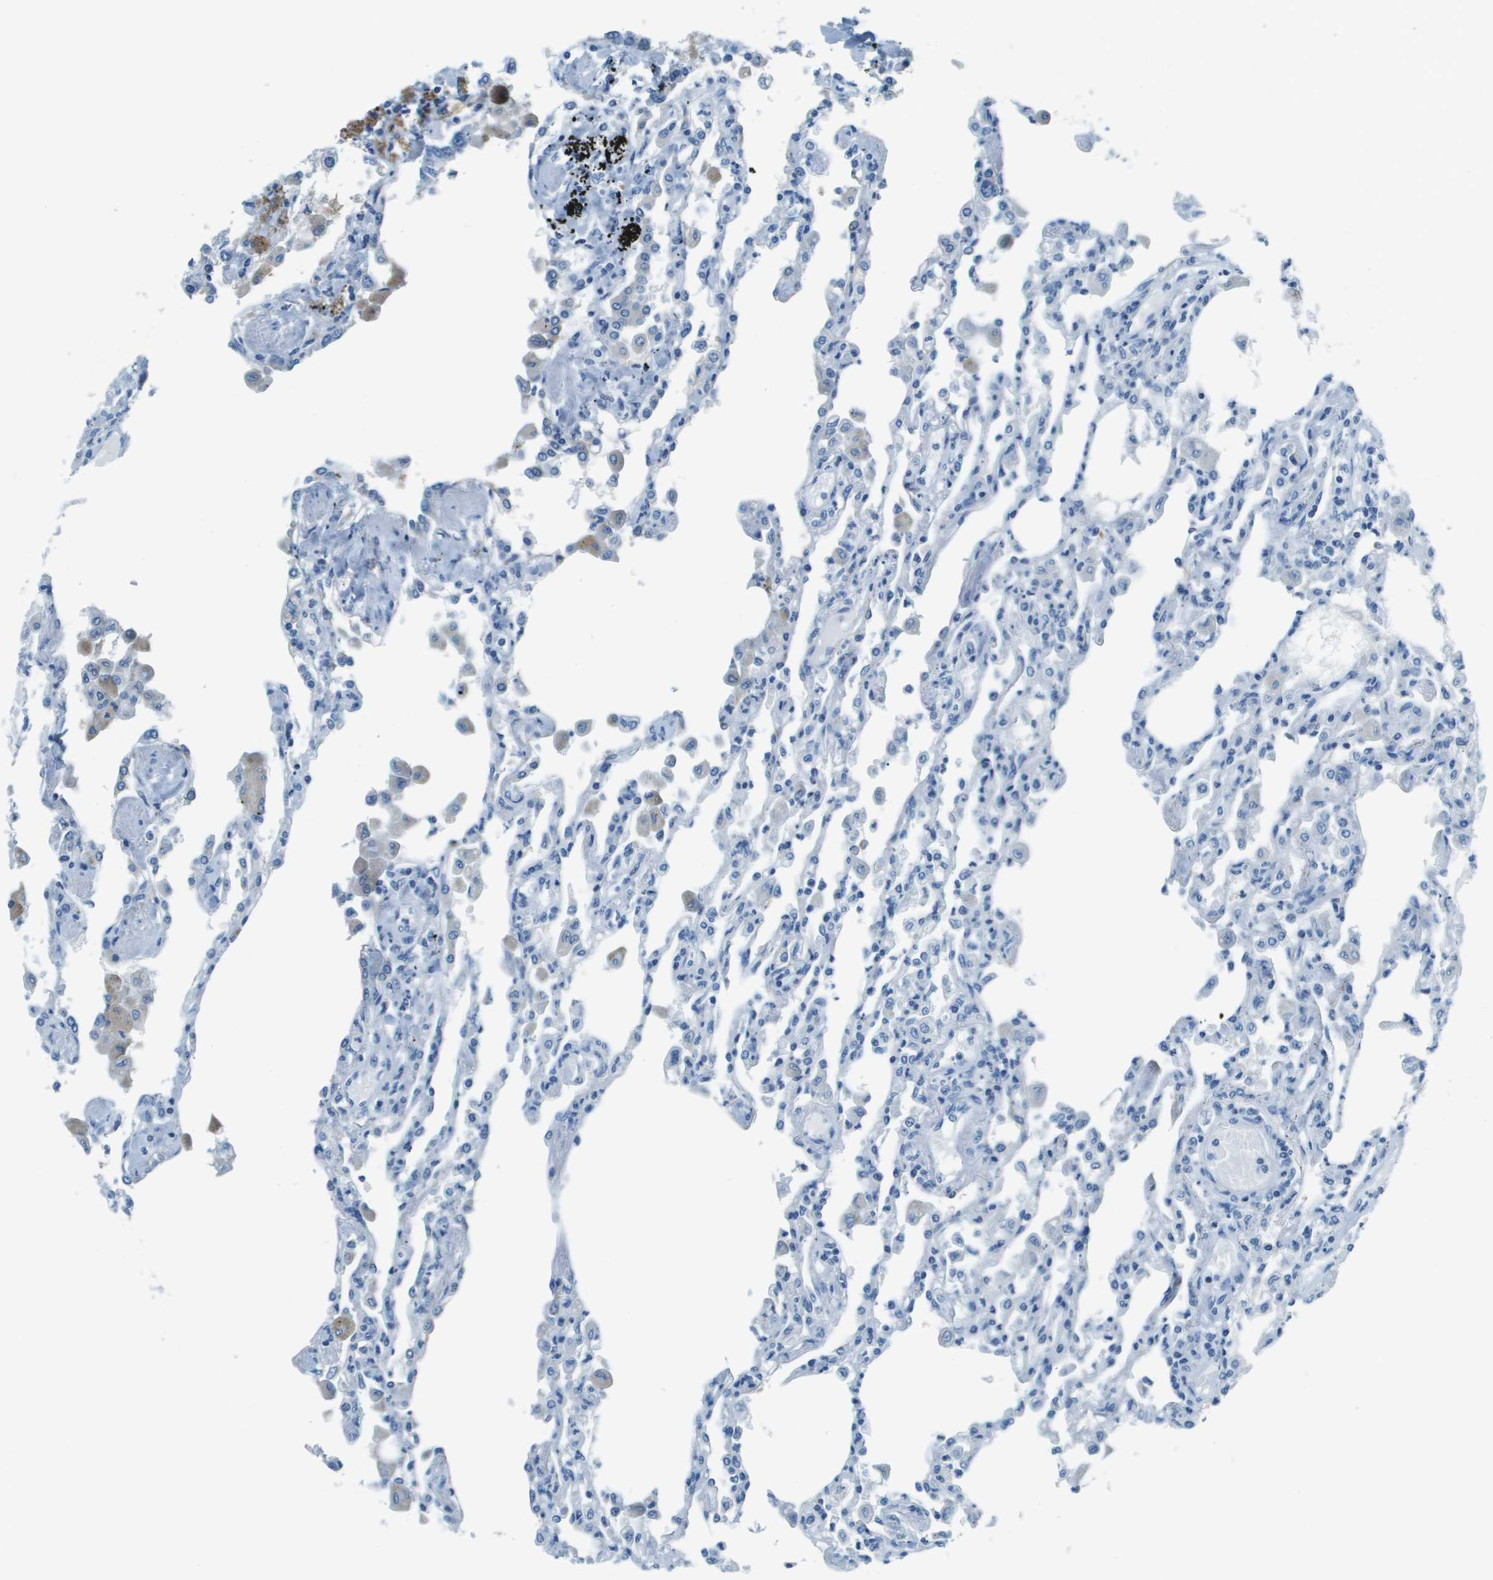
{"staining": {"intensity": "negative", "quantity": "none", "location": "none"}, "tissue": "lung", "cell_type": "Alveolar cells", "image_type": "normal", "snomed": [{"axis": "morphology", "description": "Normal tissue, NOS"}, {"axis": "topography", "description": "Bronchus"}, {"axis": "topography", "description": "Lung"}], "caption": "High power microscopy histopathology image of an immunohistochemistry (IHC) histopathology image of normal lung, revealing no significant positivity in alveolar cells. (IHC, brightfield microscopy, high magnification).", "gene": "SLC16A10", "patient": {"sex": "female", "age": 49}}